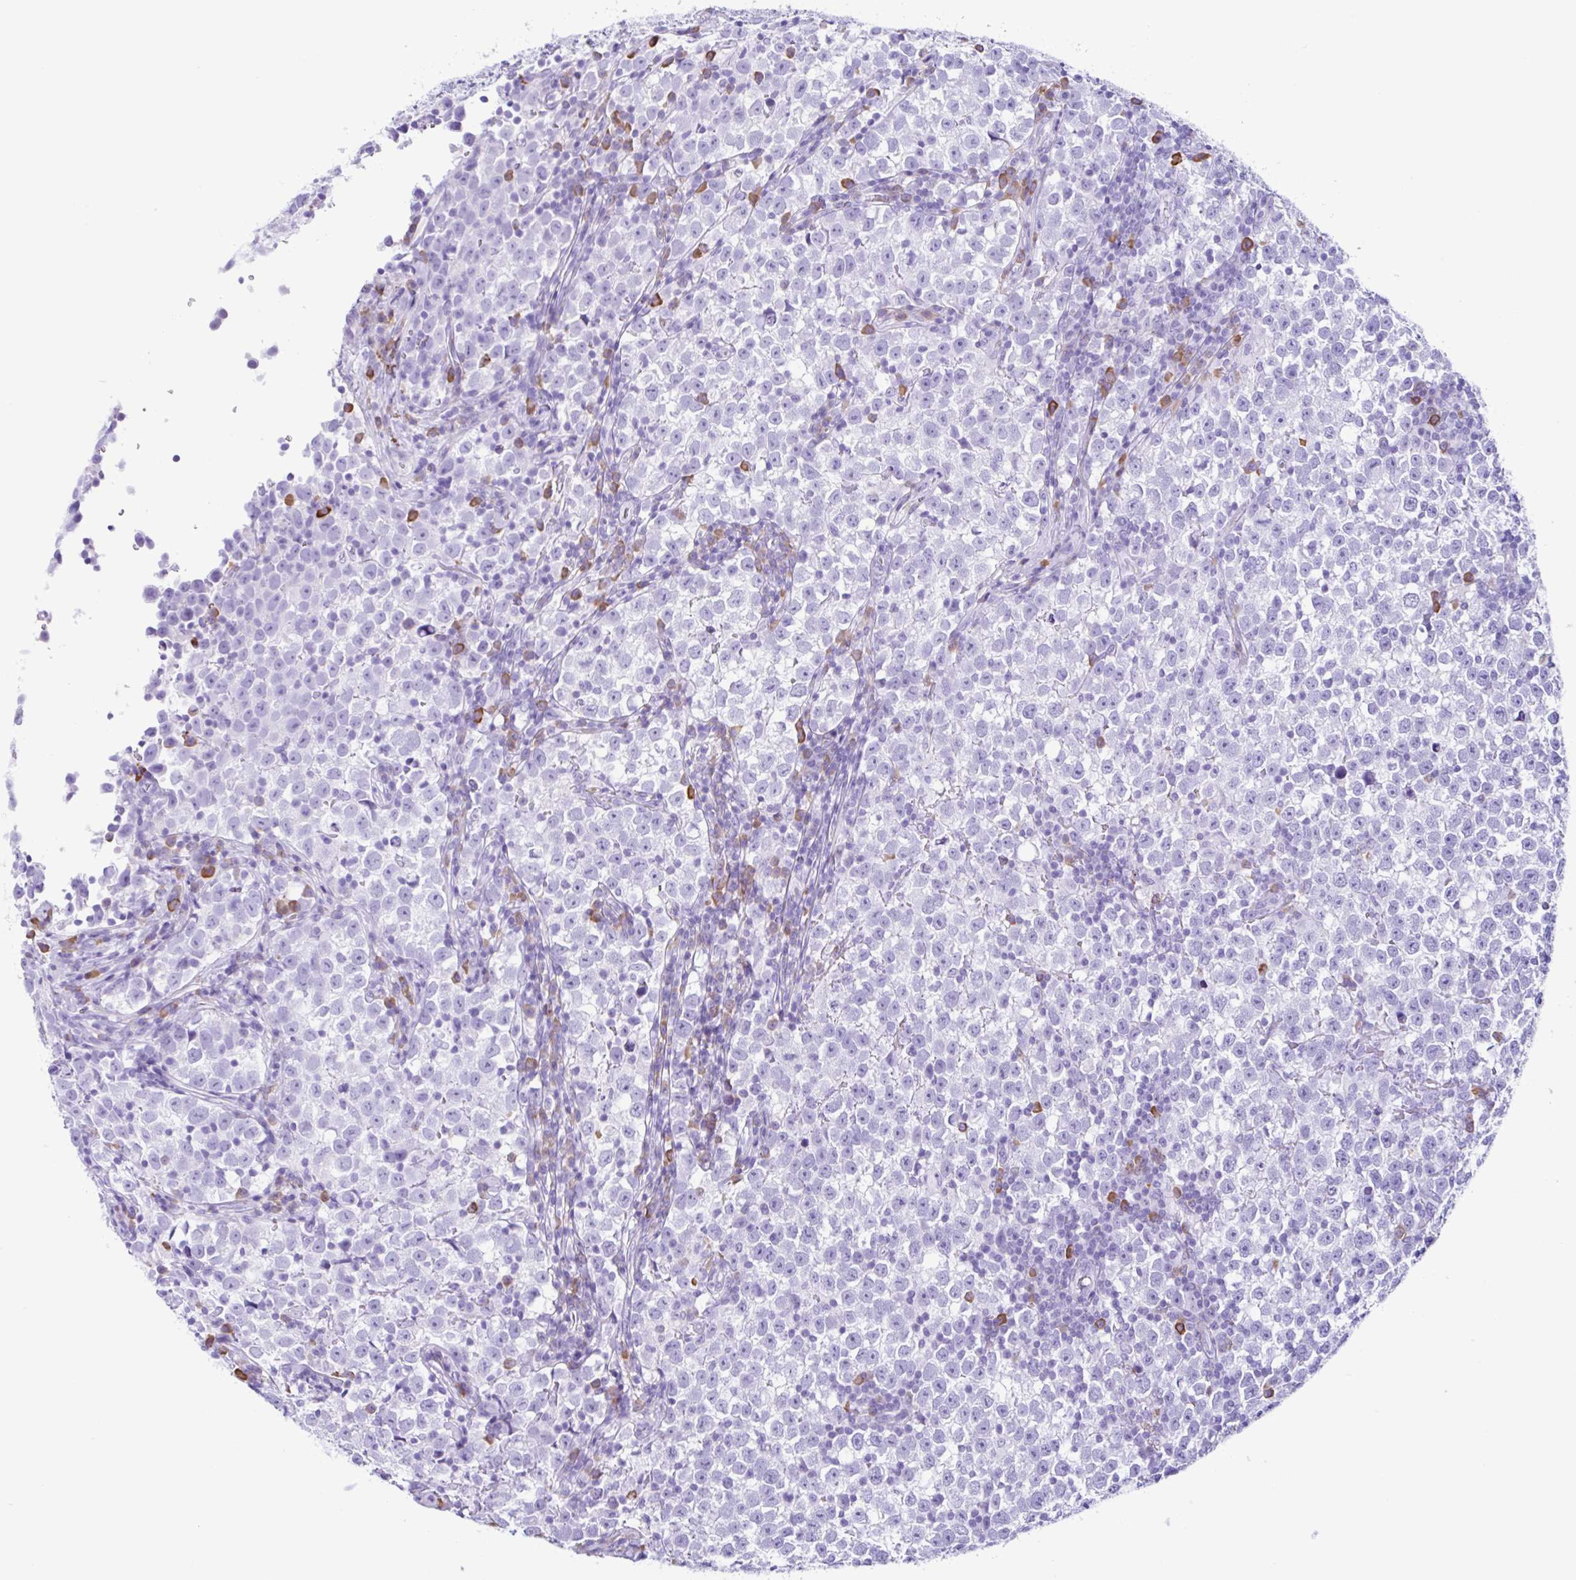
{"staining": {"intensity": "negative", "quantity": "none", "location": "none"}, "tissue": "testis cancer", "cell_type": "Tumor cells", "image_type": "cancer", "snomed": [{"axis": "morphology", "description": "Normal tissue, NOS"}, {"axis": "morphology", "description": "Seminoma, NOS"}, {"axis": "topography", "description": "Testis"}], "caption": "Human testis cancer stained for a protein using immunohistochemistry (IHC) reveals no expression in tumor cells.", "gene": "PIGF", "patient": {"sex": "male", "age": 43}}